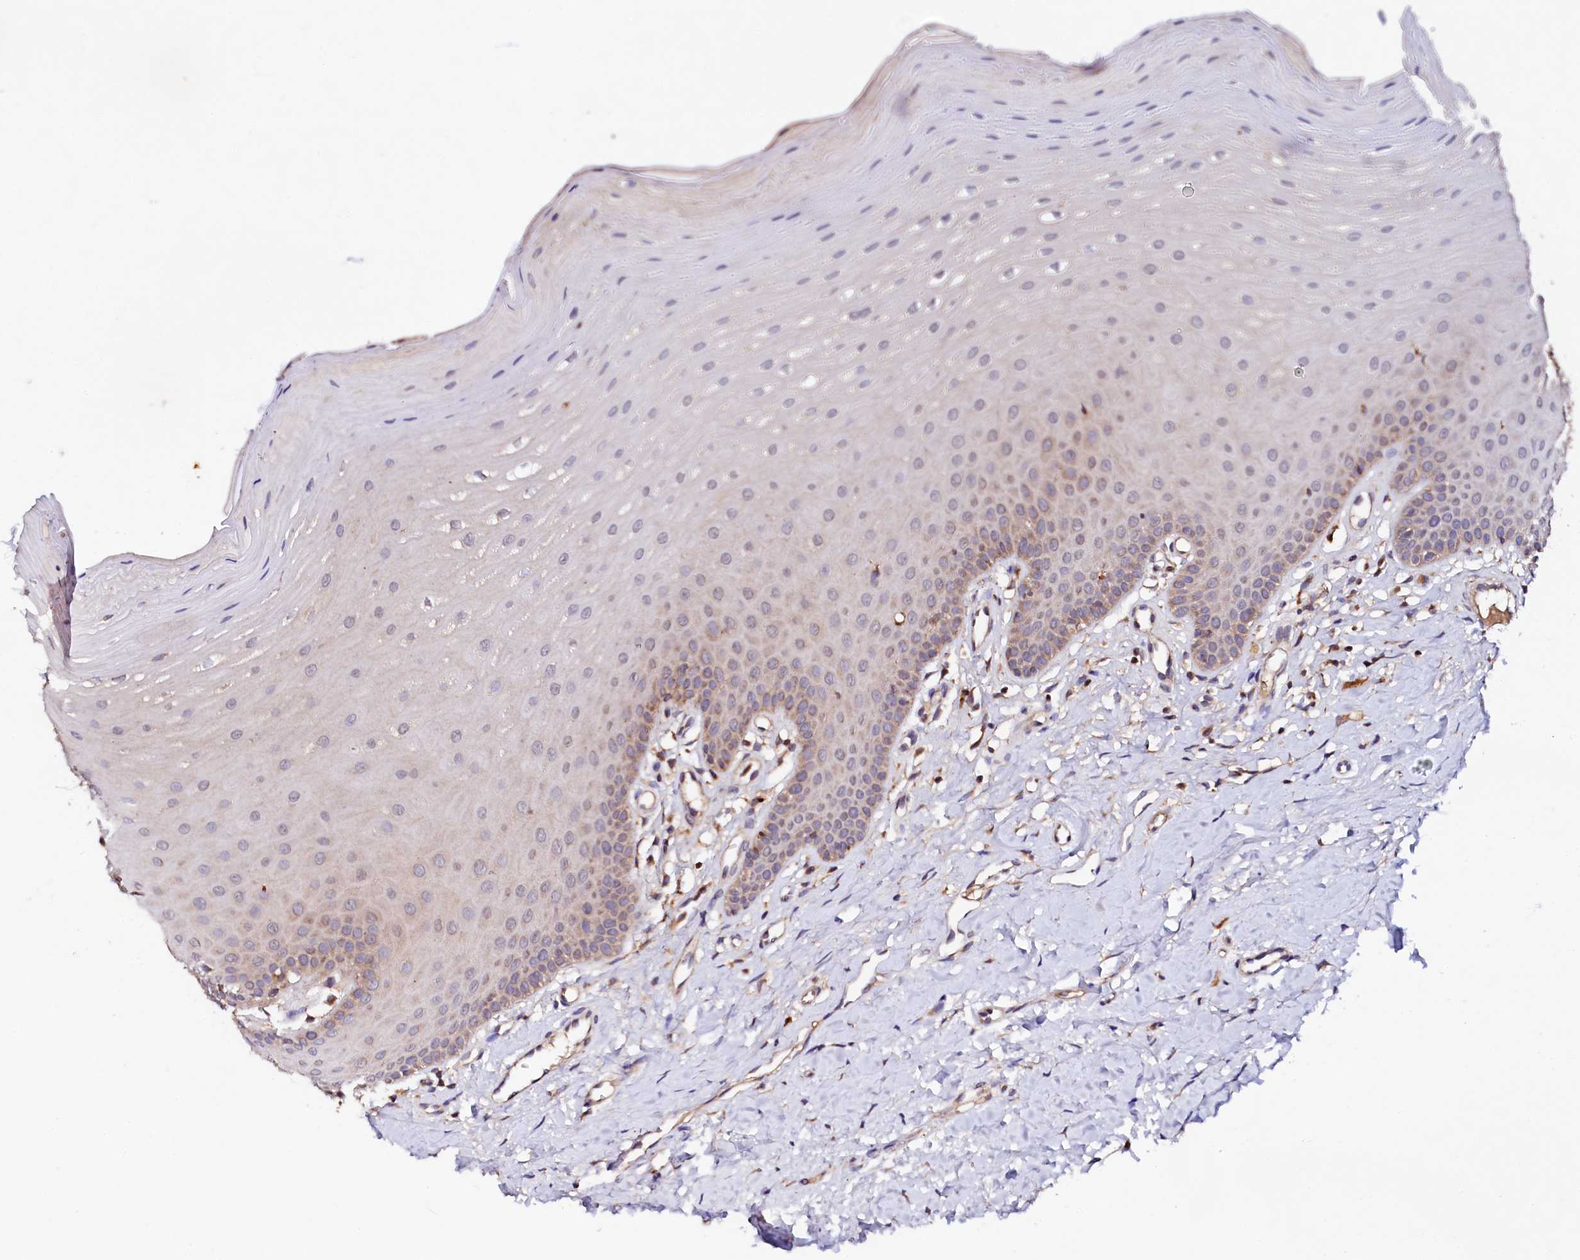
{"staining": {"intensity": "moderate", "quantity": "25%-75%", "location": "cytoplasmic/membranous"}, "tissue": "oral mucosa", "cell_type": "Squamous epithelial cells", "image_type": "normal", "snomed": [{"axis": "morphology", "description": "Normal tissue, NOS"}, {"axis": "topography", "description": "Oral tissue"}], "caption": "Immunohistochemical staining of unremarkable human oral mucosa demonstrates moderate cytoplasmic/membranous protein staining in about 25%-75% of squamous epithelial cells.", "gene": "ST3GAL1", "patient": {"sex": "female", "age": 39}}